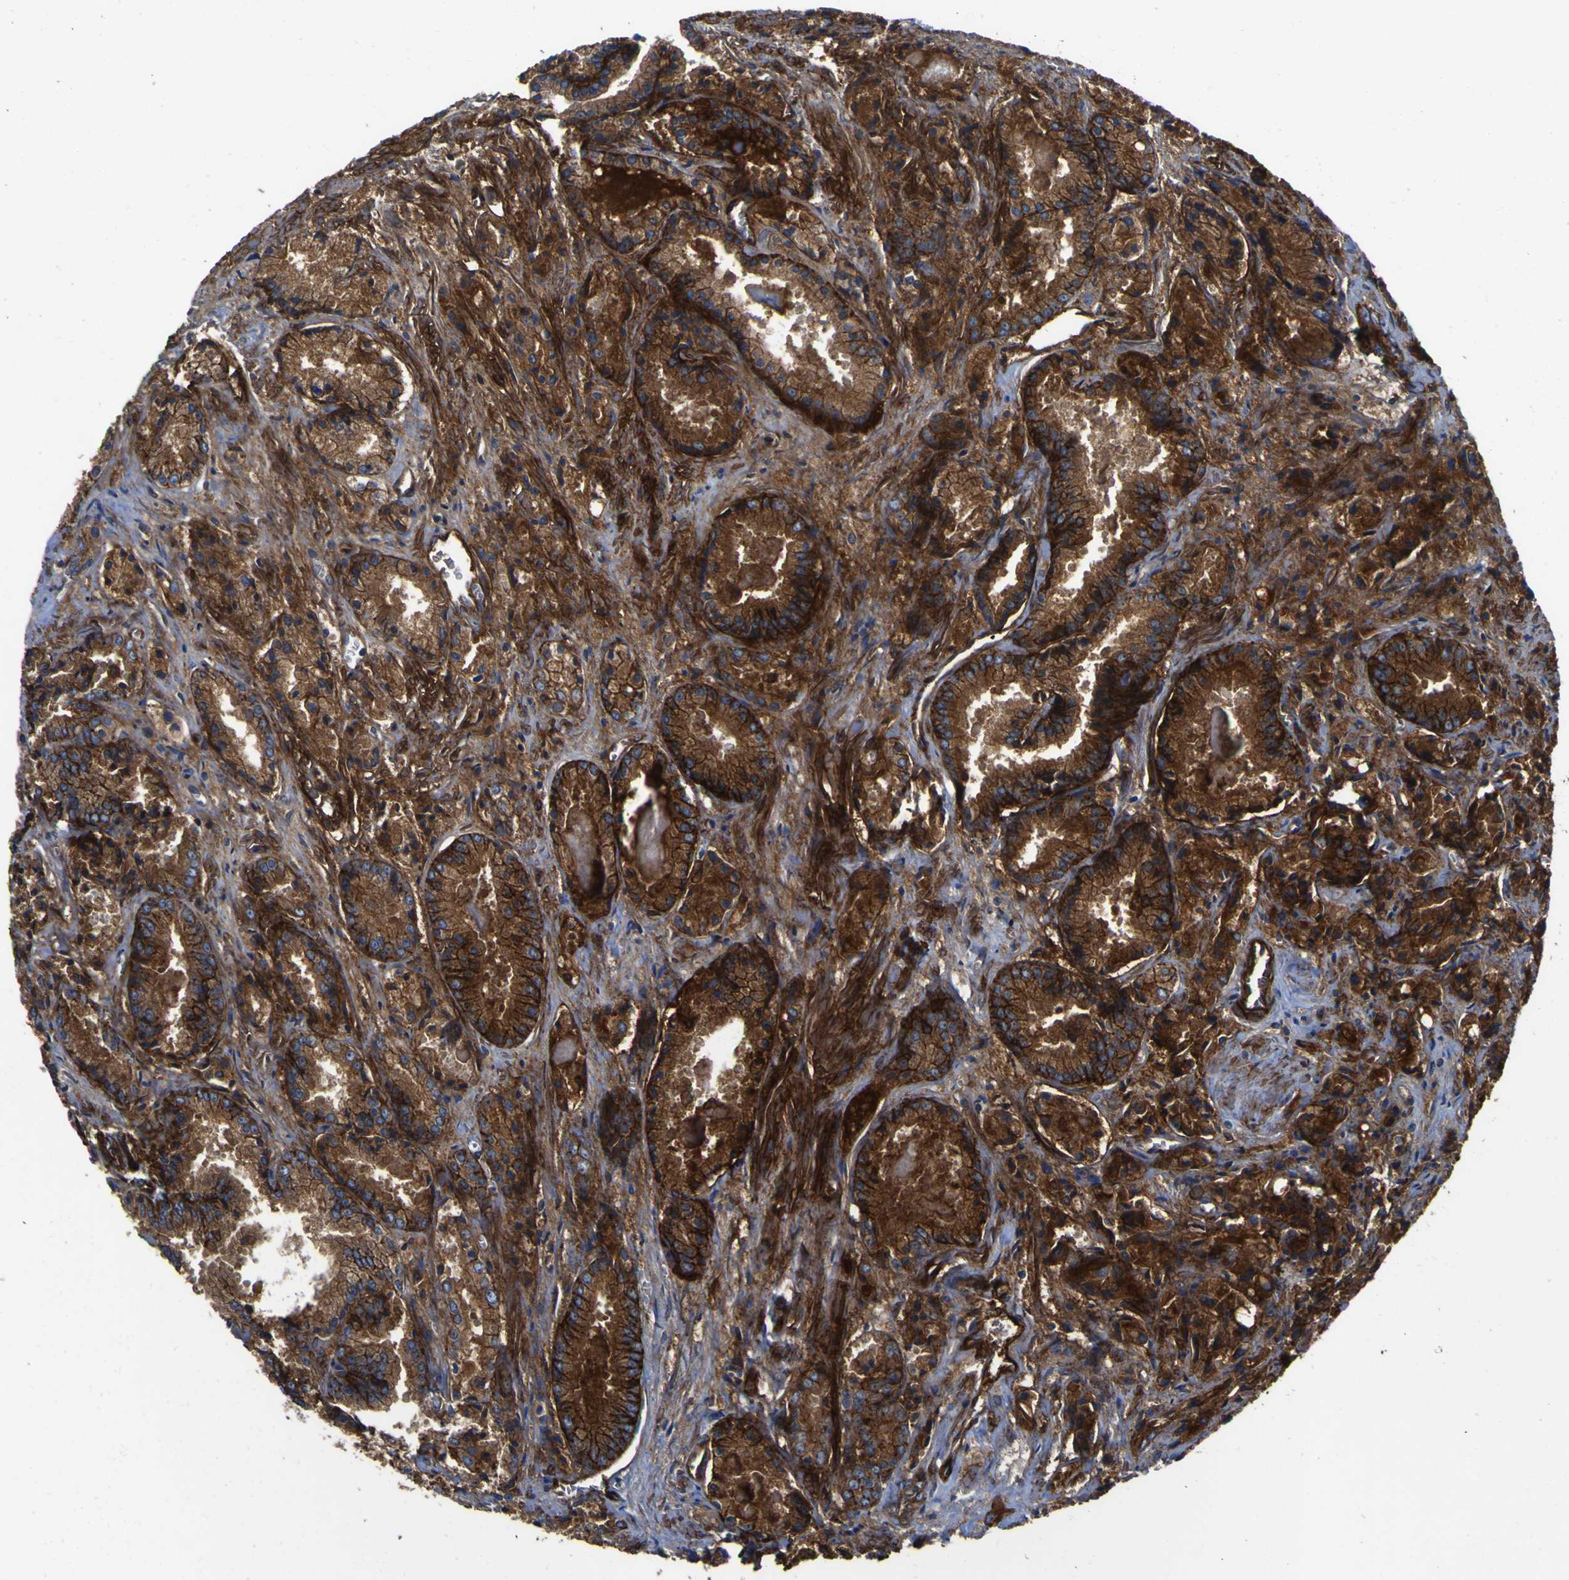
{"staining": {"intensity": "moderate", "quantity": ">75%", "location": "cytoplasmic/membranous"}, "tissue": "prostate cancer", "cell_type": "Tumor cells", "image_type": "cancer", "snomed": [{"axis": "morphology", "description": "Adenocarcinoma, Low grade"}, {"axis": "topography", "description": "Prostate"}], "caption": "Immunohistochemical staining of low-grade adenocarcinoma (prostate) exhibits moderate cytoplasmic/membranous protein positivity in approximately >75% of tumor cells.", "gene": "CD151", "patient": {"sex": "male", "age": 64}}